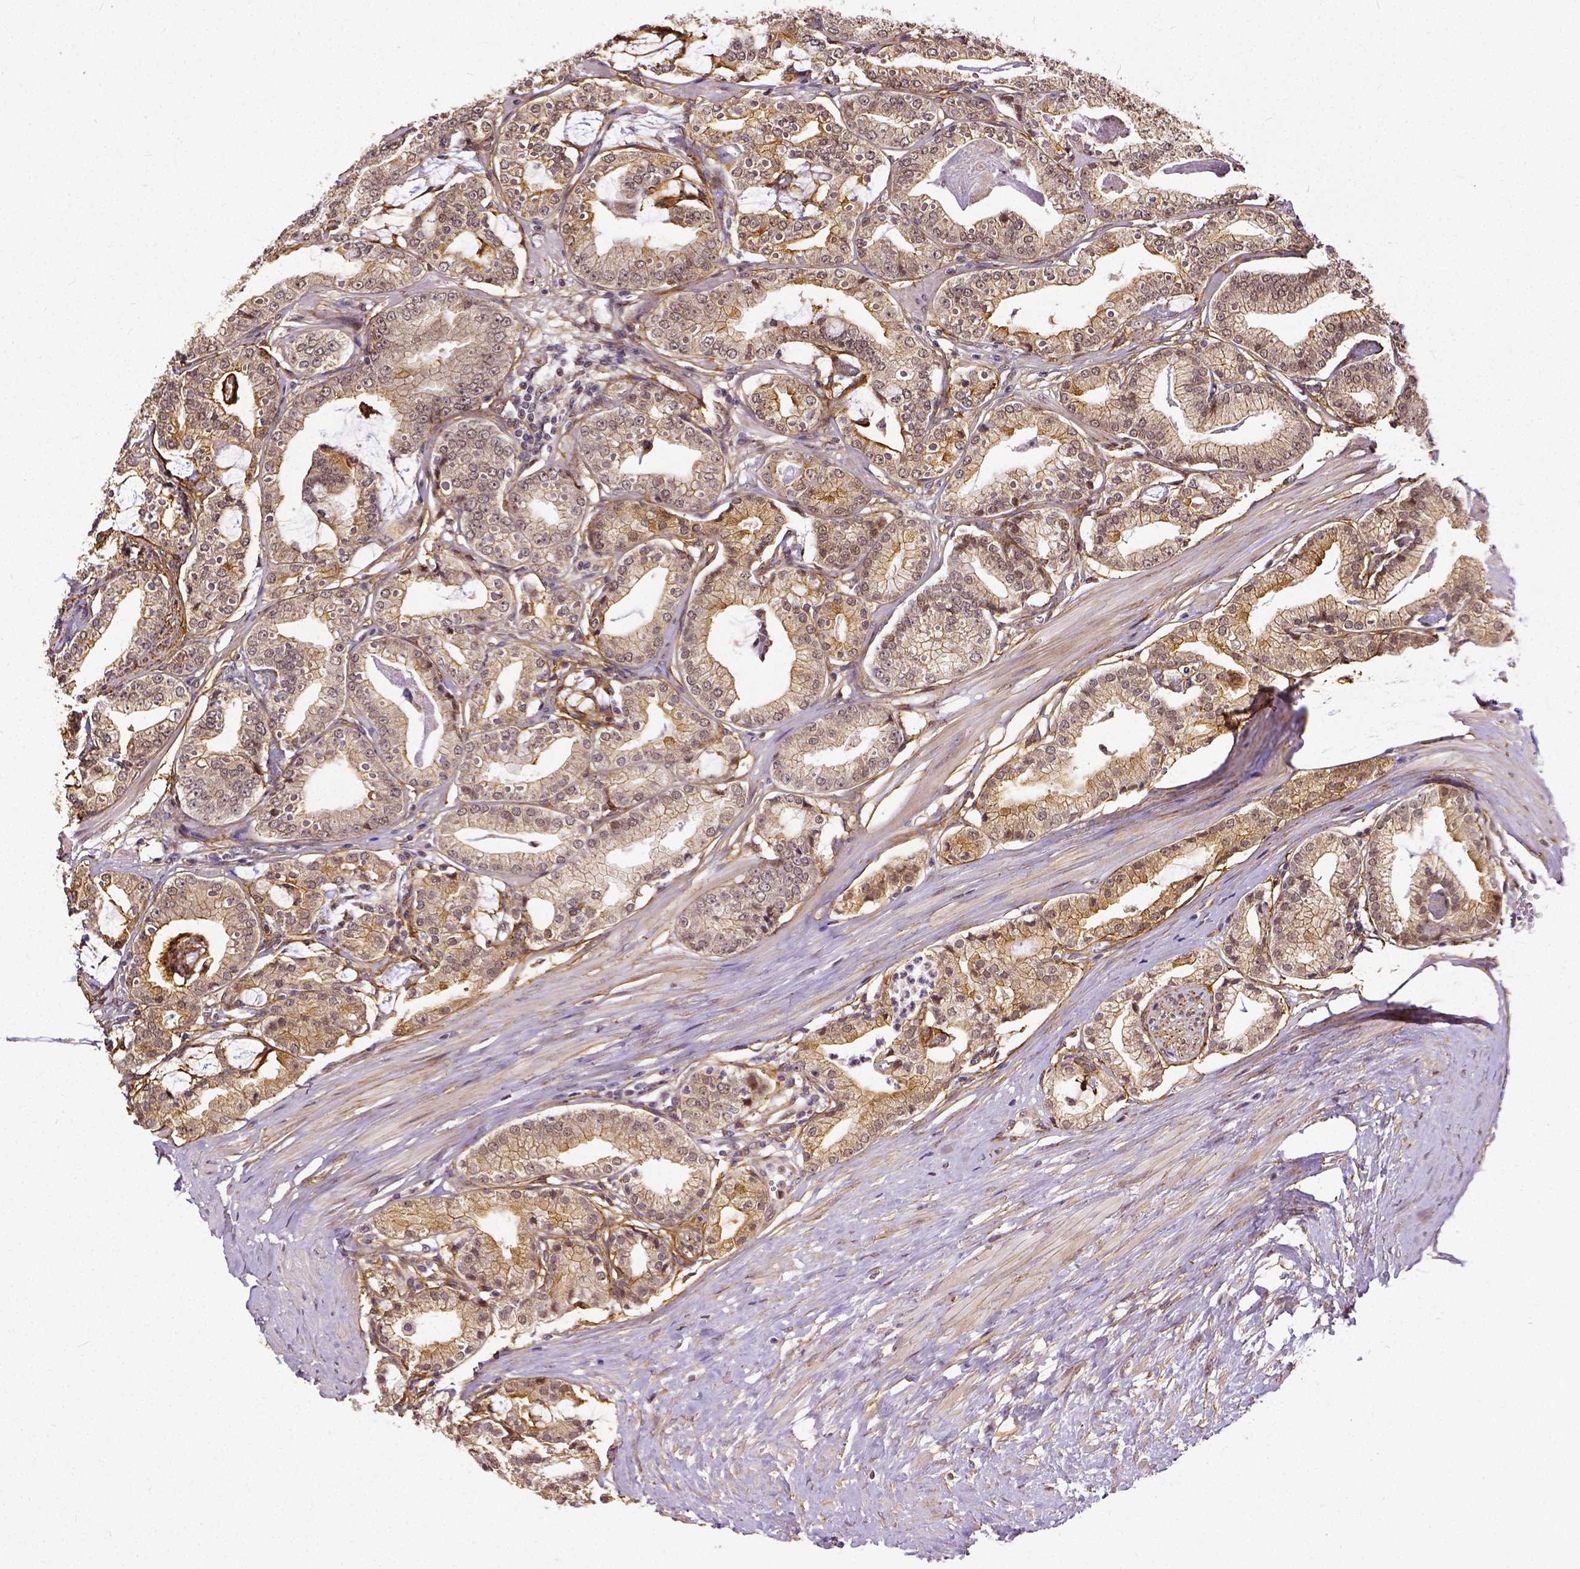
{"staining": {"intensity": "moderate", "quantity": ">75%", "location": "cytoplasmic/membranous"}, "tissue": "prostate cancer", "cell_type": "Tumor cells", "image_type": "cancer", "snomed": [{"axis": "morphology", "description": "Adenocarcinoma, High grade"}, {"axis": "topography", "description": "Prostate"}], "caption": "The micrograph reveals immunohistochemical staining of prostate adenocarcinoma (high-grade). There is moderate cytoplasmic/membranous positivity is present in about >75% of tumor cells.", "gene": "DICER1", "patient": {"sex": "male", "age": 71}}